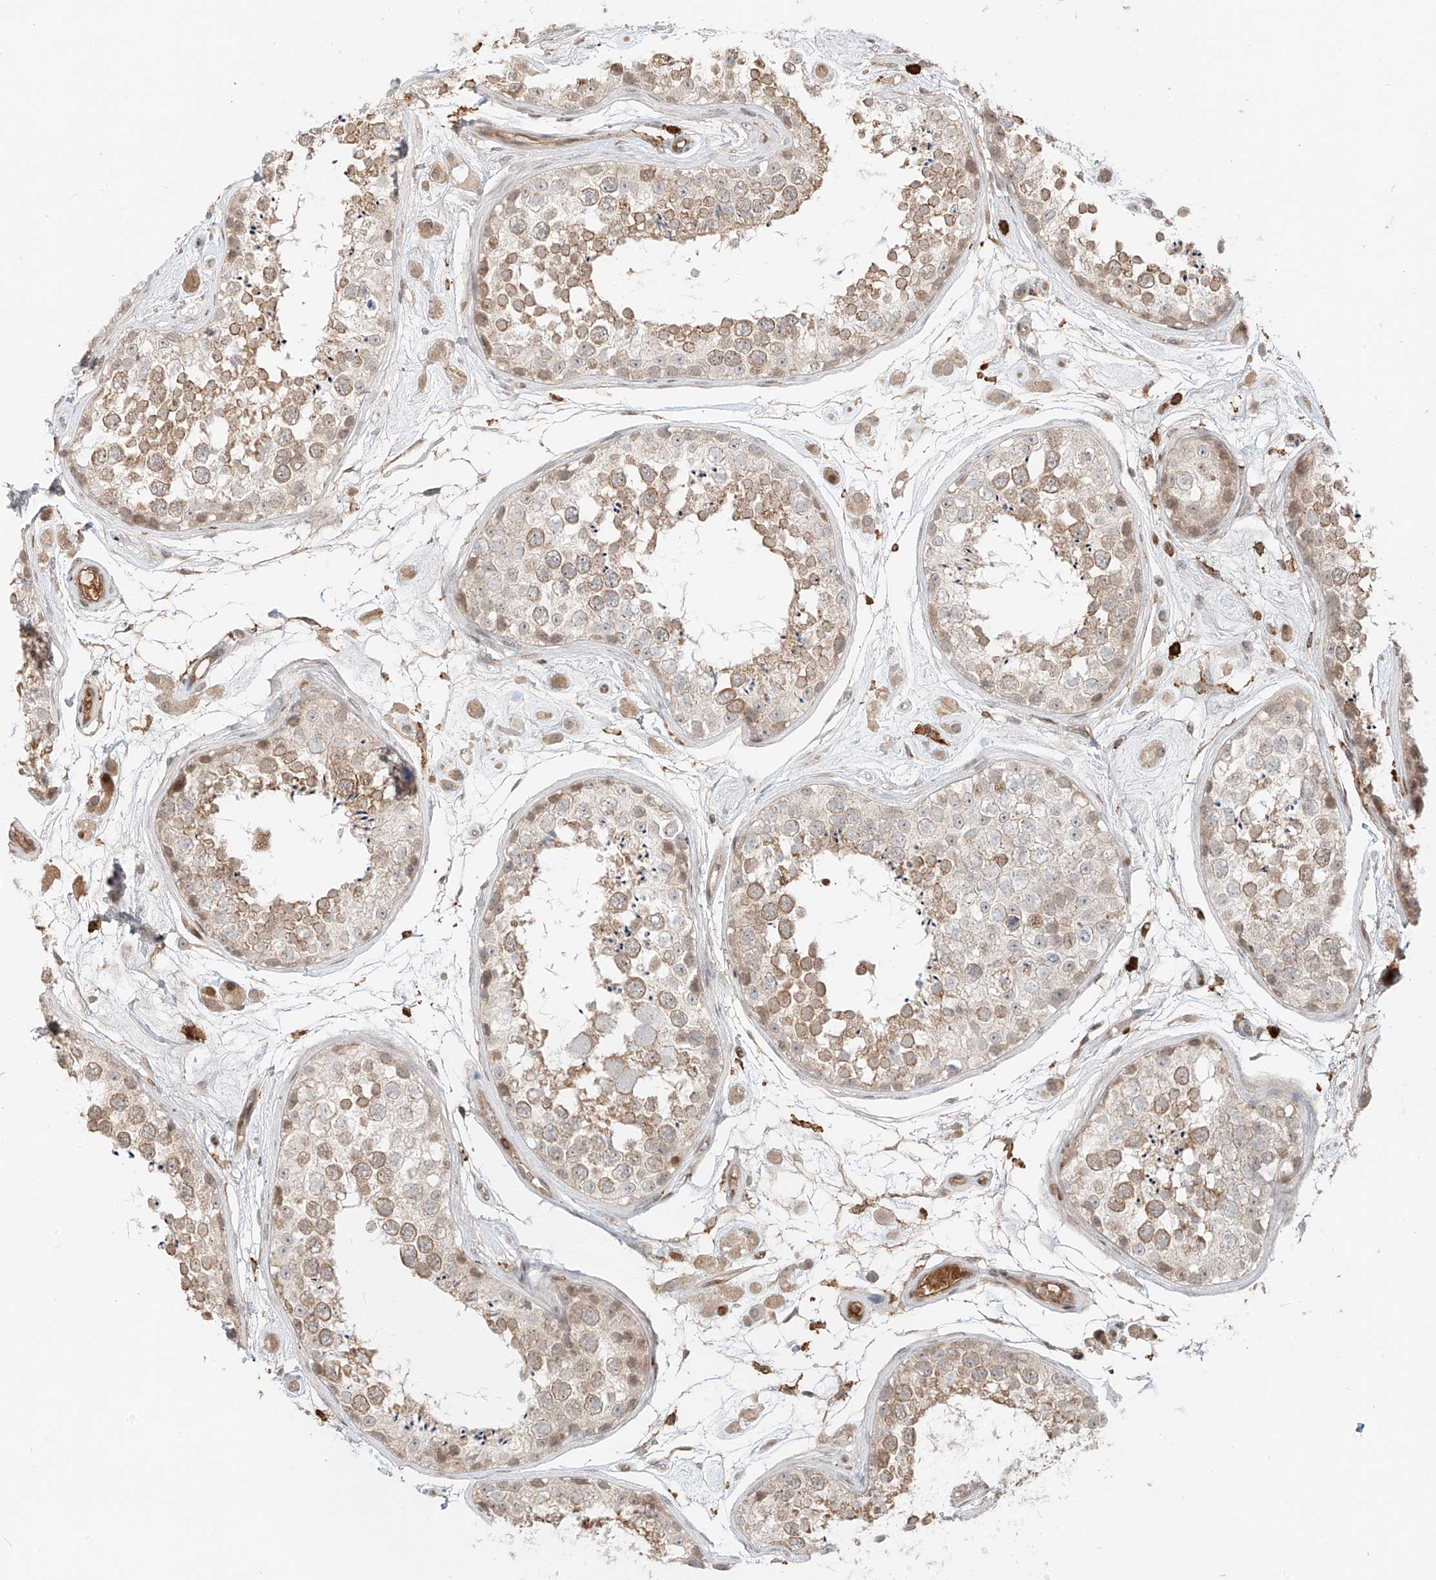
{"staining": {"intensity": "weak", "quantity": "25%-75%", "location": "cytoplasmic/membranous"}, "tissue": "testis", "cell_type": "Cells in seminiferous ducts", "image_type": "normal", "snomed": [{"axis": "morphology", "description": "Normal tissue, NOS"}, {"axis": "topography", "description": "Testis"}], "caption": "This photomicrograph shows IHC staining of unremarkable testis, with low weak cytoplasmic/membranous positivity in approximately 25%-75% of cells in seminiferous ducts.", "gene": "CEP162", "patient": {"sex": "male", "age": 25}}